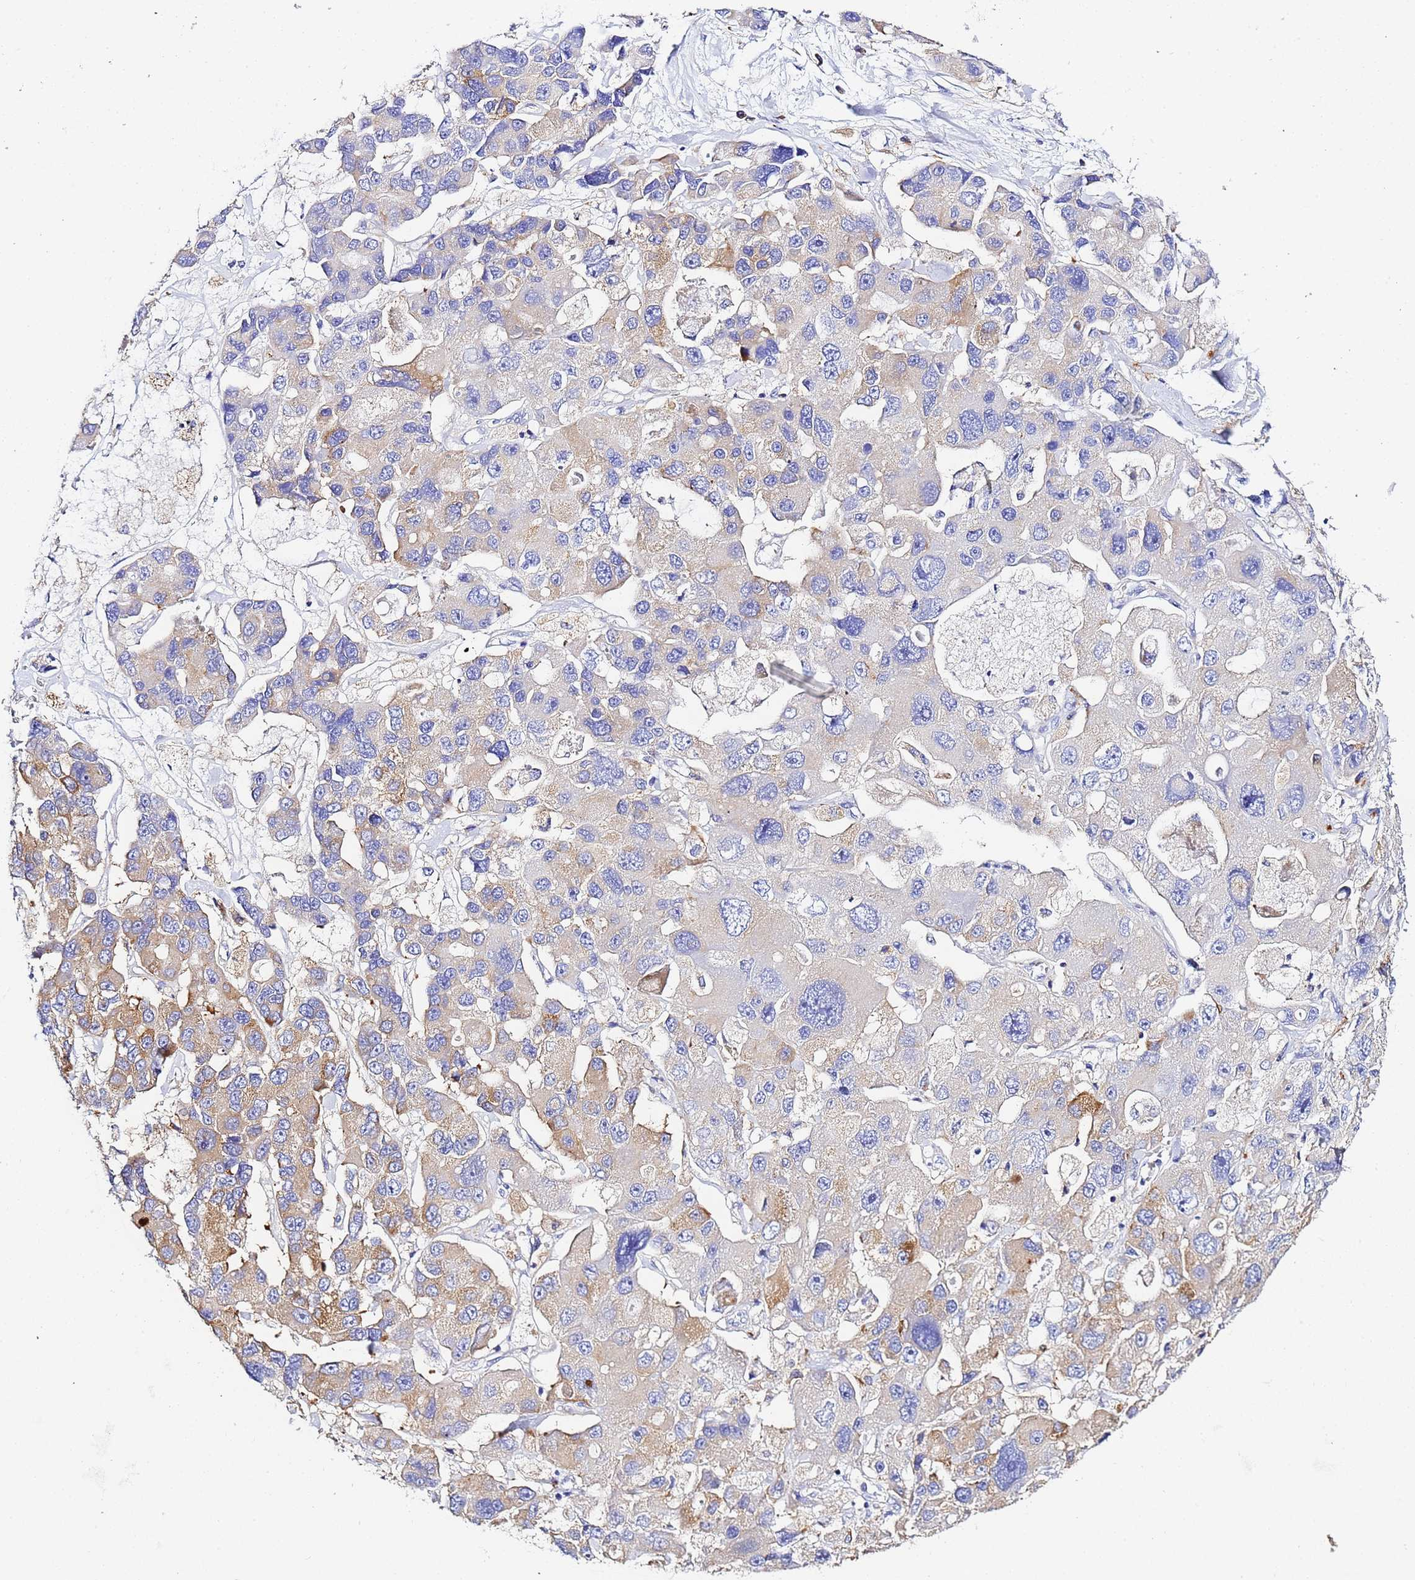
{"staining": {"intensity": "moderate", "quantity": "<25%", "location": "cytoplasmic/membranous"}, "tissue": "lung cancer", "cell_type": "Tumor cells", "image_type": "cancer", "snomed": [{"axis": "morphology", "description": "Adenocarcinoma, NOS"}, {"axis": "topography", "description": "Lung"}], "caption": "Immunohistochemical staining of lung cancer displays low levels of moderate cytoplasmic/membranous protein positivity in about <25% of tumor cells.", "gene": "VTI1B", "patient": {"sex": "female", "age": 54}}